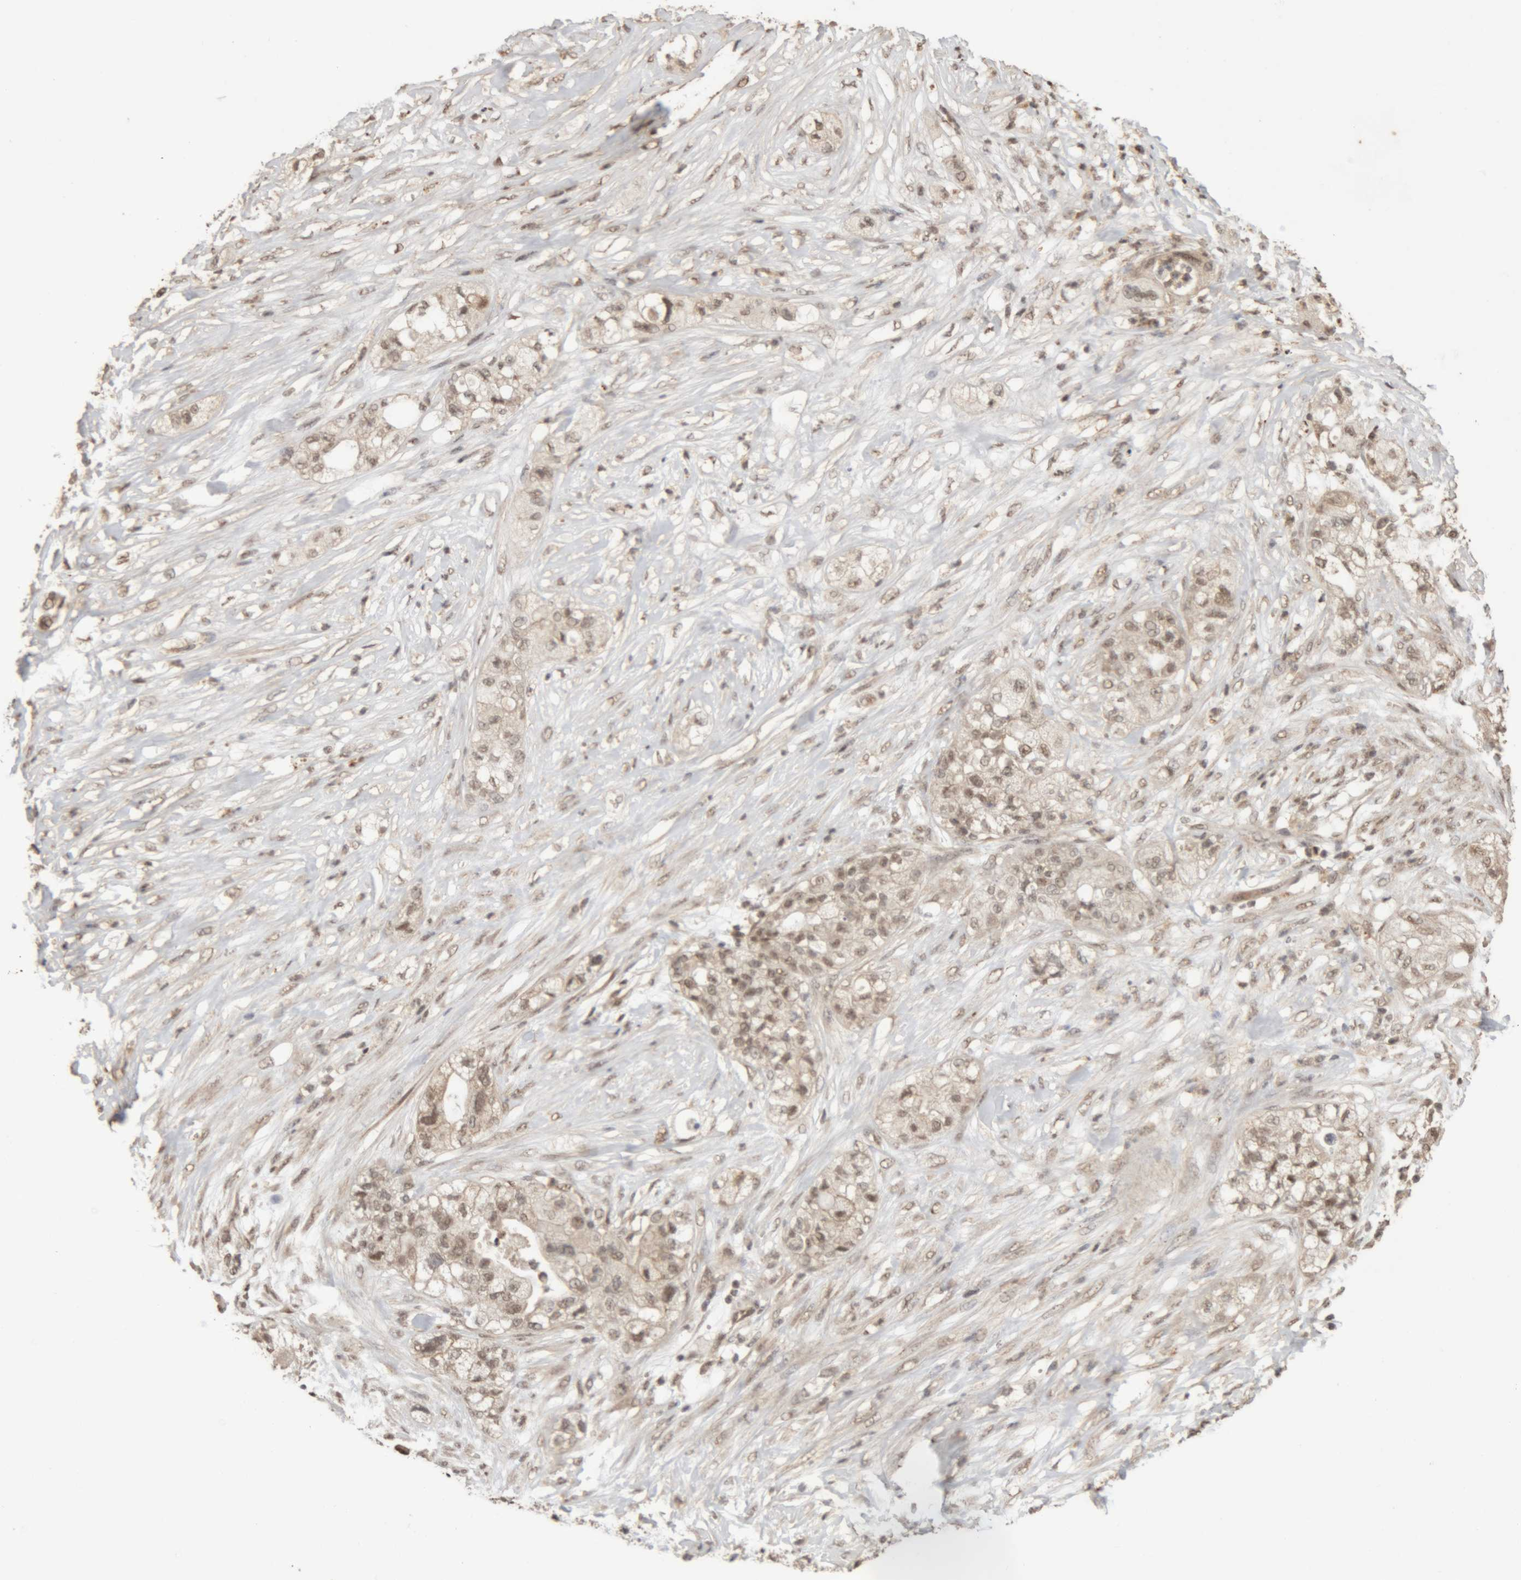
{"staining": {"intensity": "weak", "quantity": ">75%", "location": "nuclear"}, "tissue": "pancreatic cancer", "cell_type": "Tumor cells", "image_type": "cancer", "snomed": [{"axis": "morphology", "description": "Adenocarcinoma, NOS"}, {"axis": "topography", "description": "Pancreas"}], "caption": "This is an image of immunohistochemistry (IHC) staining of pancreatic cancer, which shows weak staining in the nuclear of tumor cells.", "gene": "KEAP1", "patient": {"sex": "female", "age": 78}}